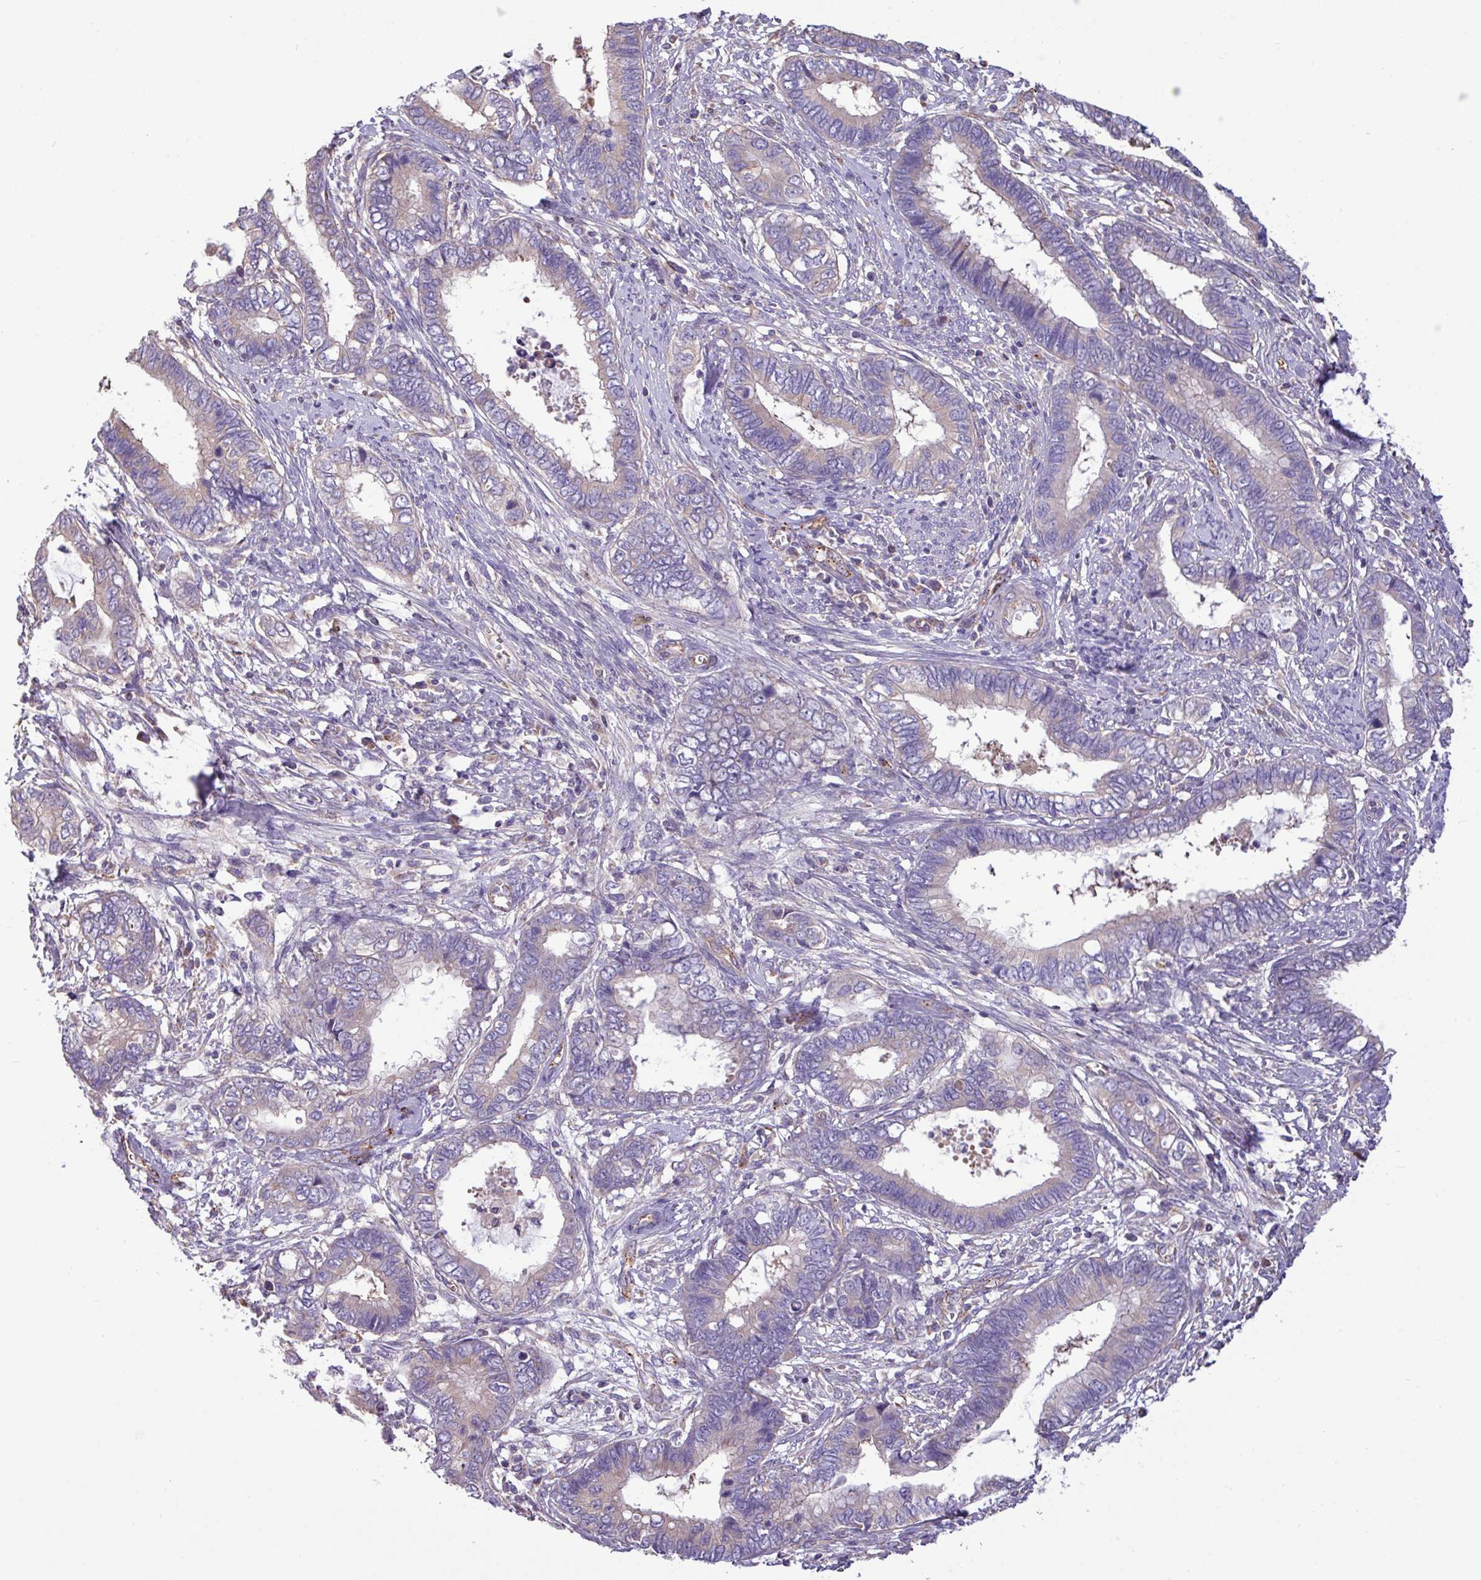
{"staining": {"intensity": "negative", "quantity": "none", "location": "none"}, "tissue": "cervical cancer", "cell_type": "Tumor cells", "image_type": "cancer", "snomed": [{"axis": "morphology", "description": "Adenocarcinoma, NOS"}, {"axis": "topography", "description": "Cervix"}], "caption": "Adenocarcinoma (cervical) stained for a protein using immunohistochemistry shows no positivity tumor cells.", "gene": "PPM1J", "patient": {"sex": "female", "age": 44}}